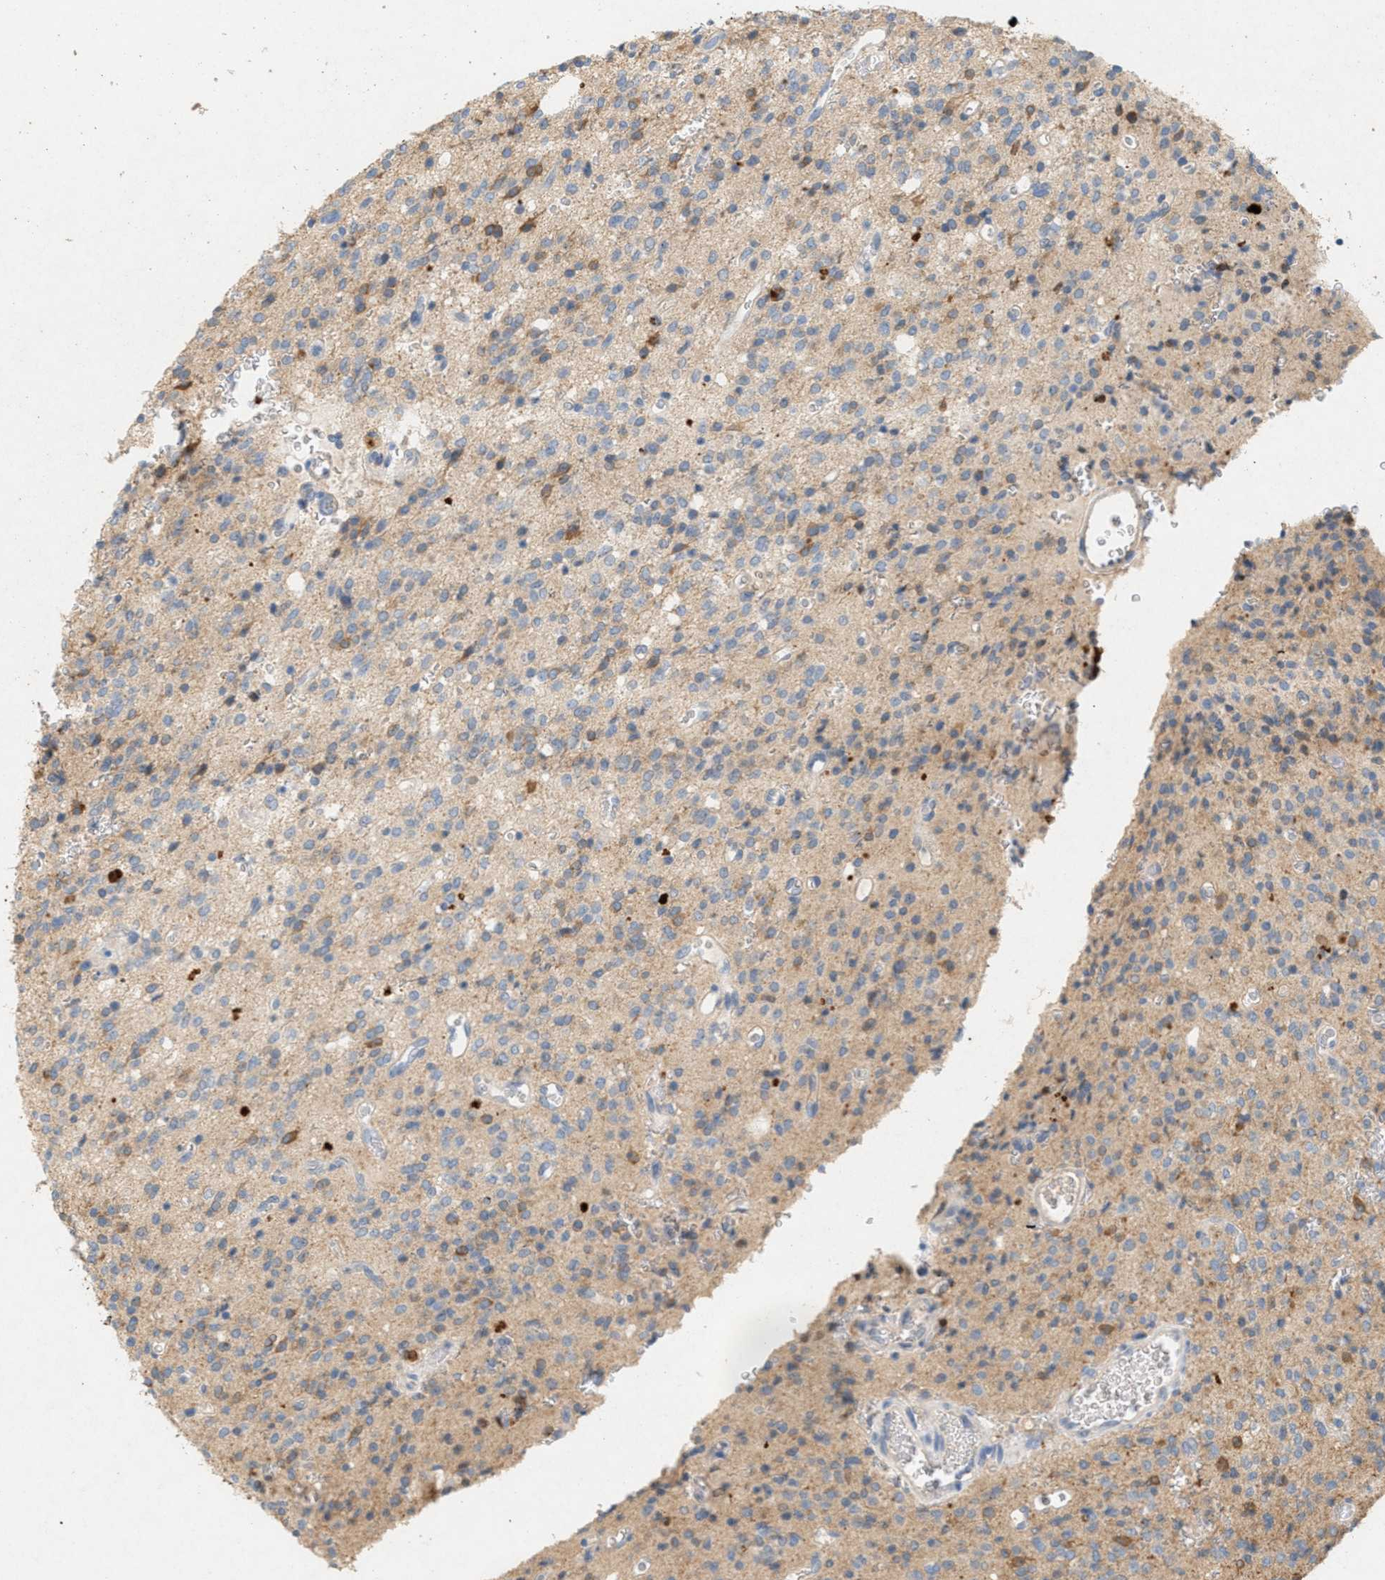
{"staining": {"intensity": "weak", "quantity": "25%-75%", "location": "cytoplasmic/membranous"}, "tissue": "glioma", "cell_type": "Tumor cells", "image_type": "cancer", "snomed": [{"axis": "morphology", "description": "Glioma, malignant, High grade"}, {"axis": "topography", "description": "Brain"}], "caption": "Glioma stained for a protein (brown) demonstrates weak cytoplasmic/membranous positive expression in approximately 25%-75% of tumor cells.", "gene": "DCAF7", "patient": {"sex": "male", "age": 34}}